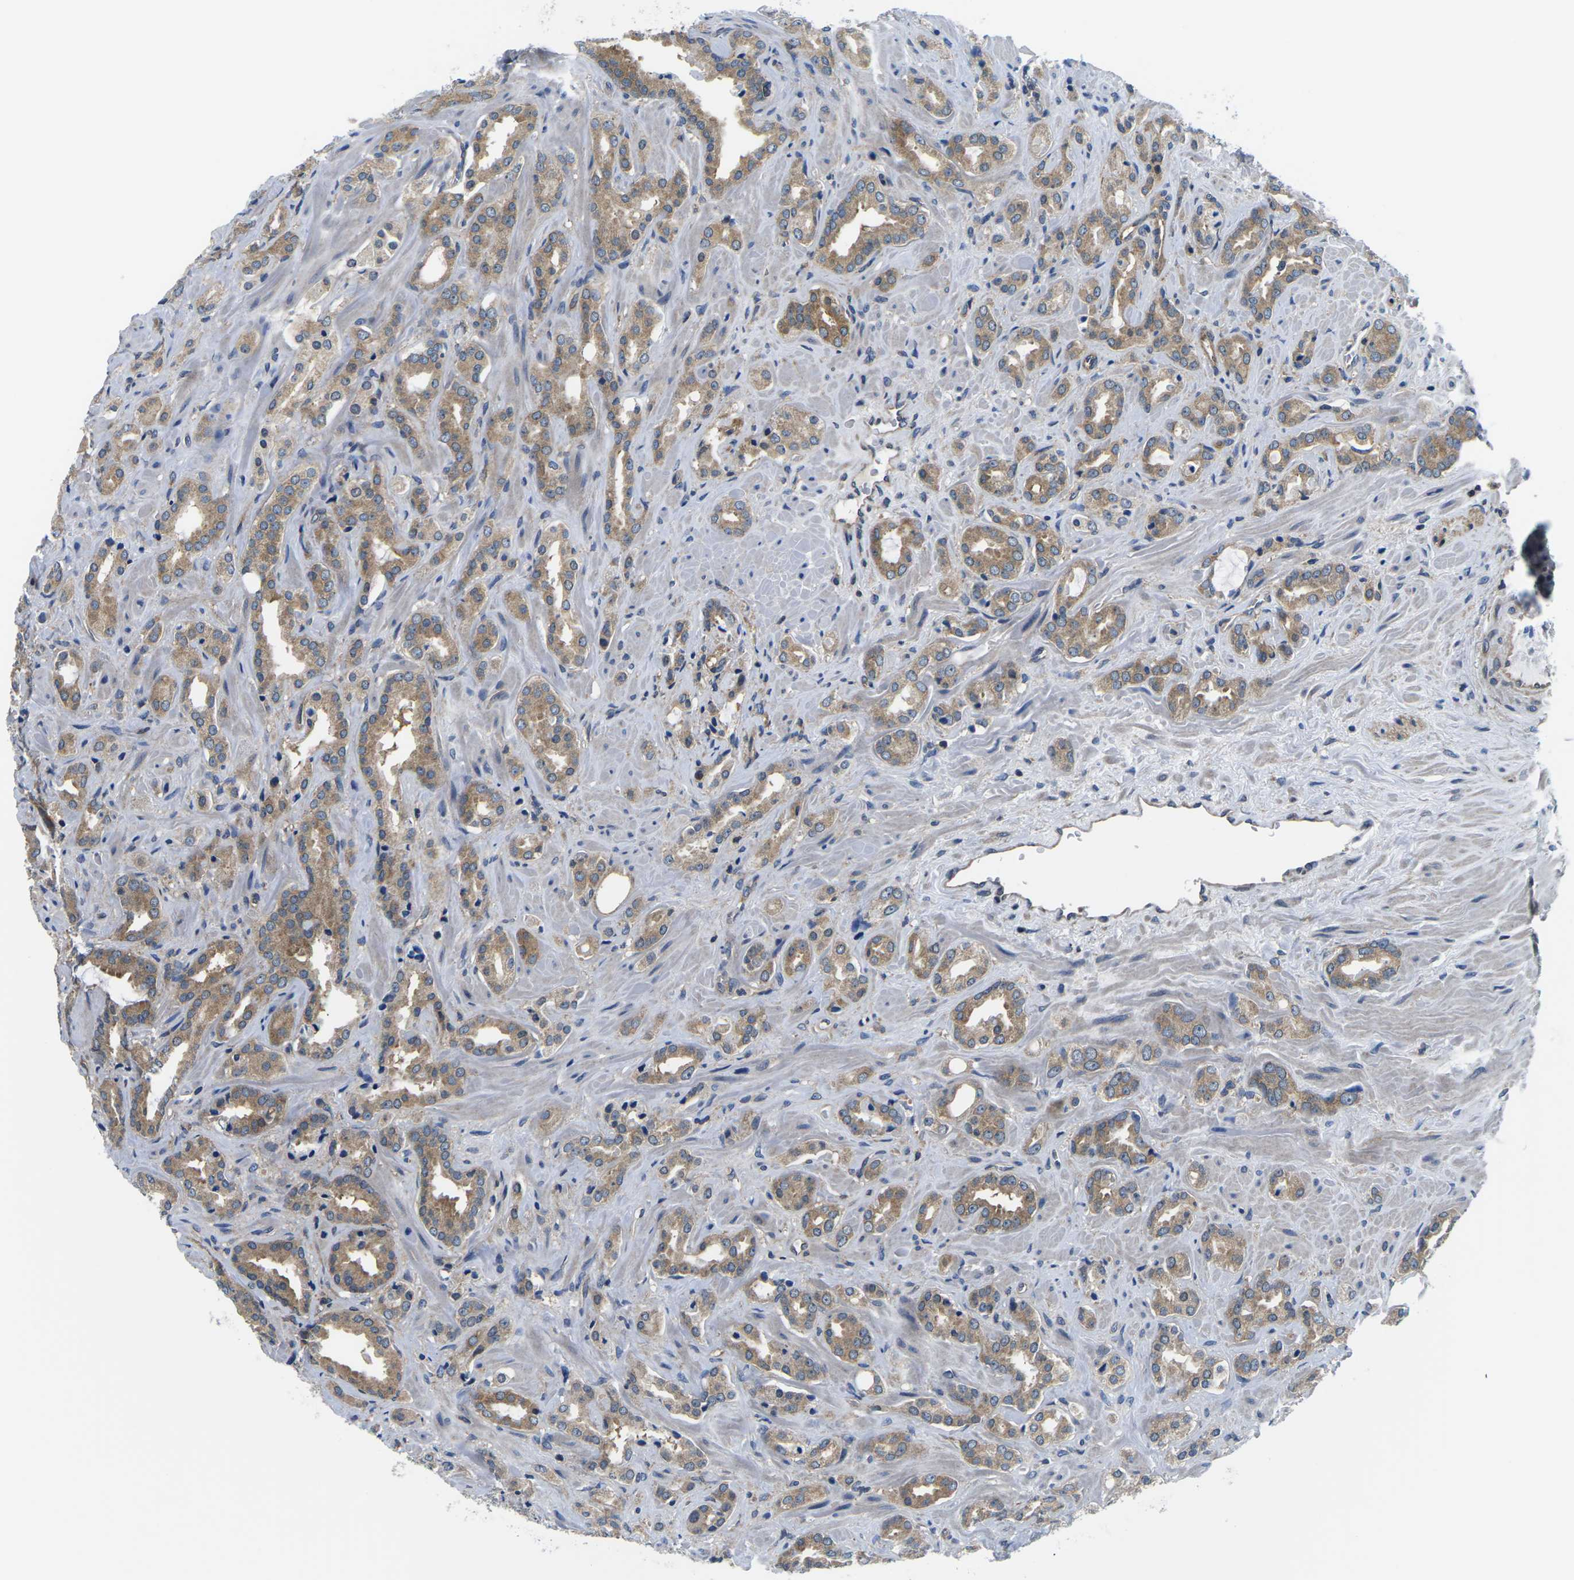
{"staining": {"intensity": "moderate", "quantity": ">75%", "location": "cytoplasmic/membranous"}, "tissue": "prostate cancer", "cell_type": "Tumor cells", "image_type": "cancer", "snomed": [{"axis": "morphology", "description": "Adenocarcinoma, High grade"}, {"axis": "topography", "description": "Prostate"}], "caption": "A medium amount of moderate cytoplasmic/membranous staining is present in approximately >75% of tumor cells in prostate cancer (high-grade adenocarcinoma) tissue.", "gene": "GSK3B", "patient": {"sex": "male", "age": 64}}